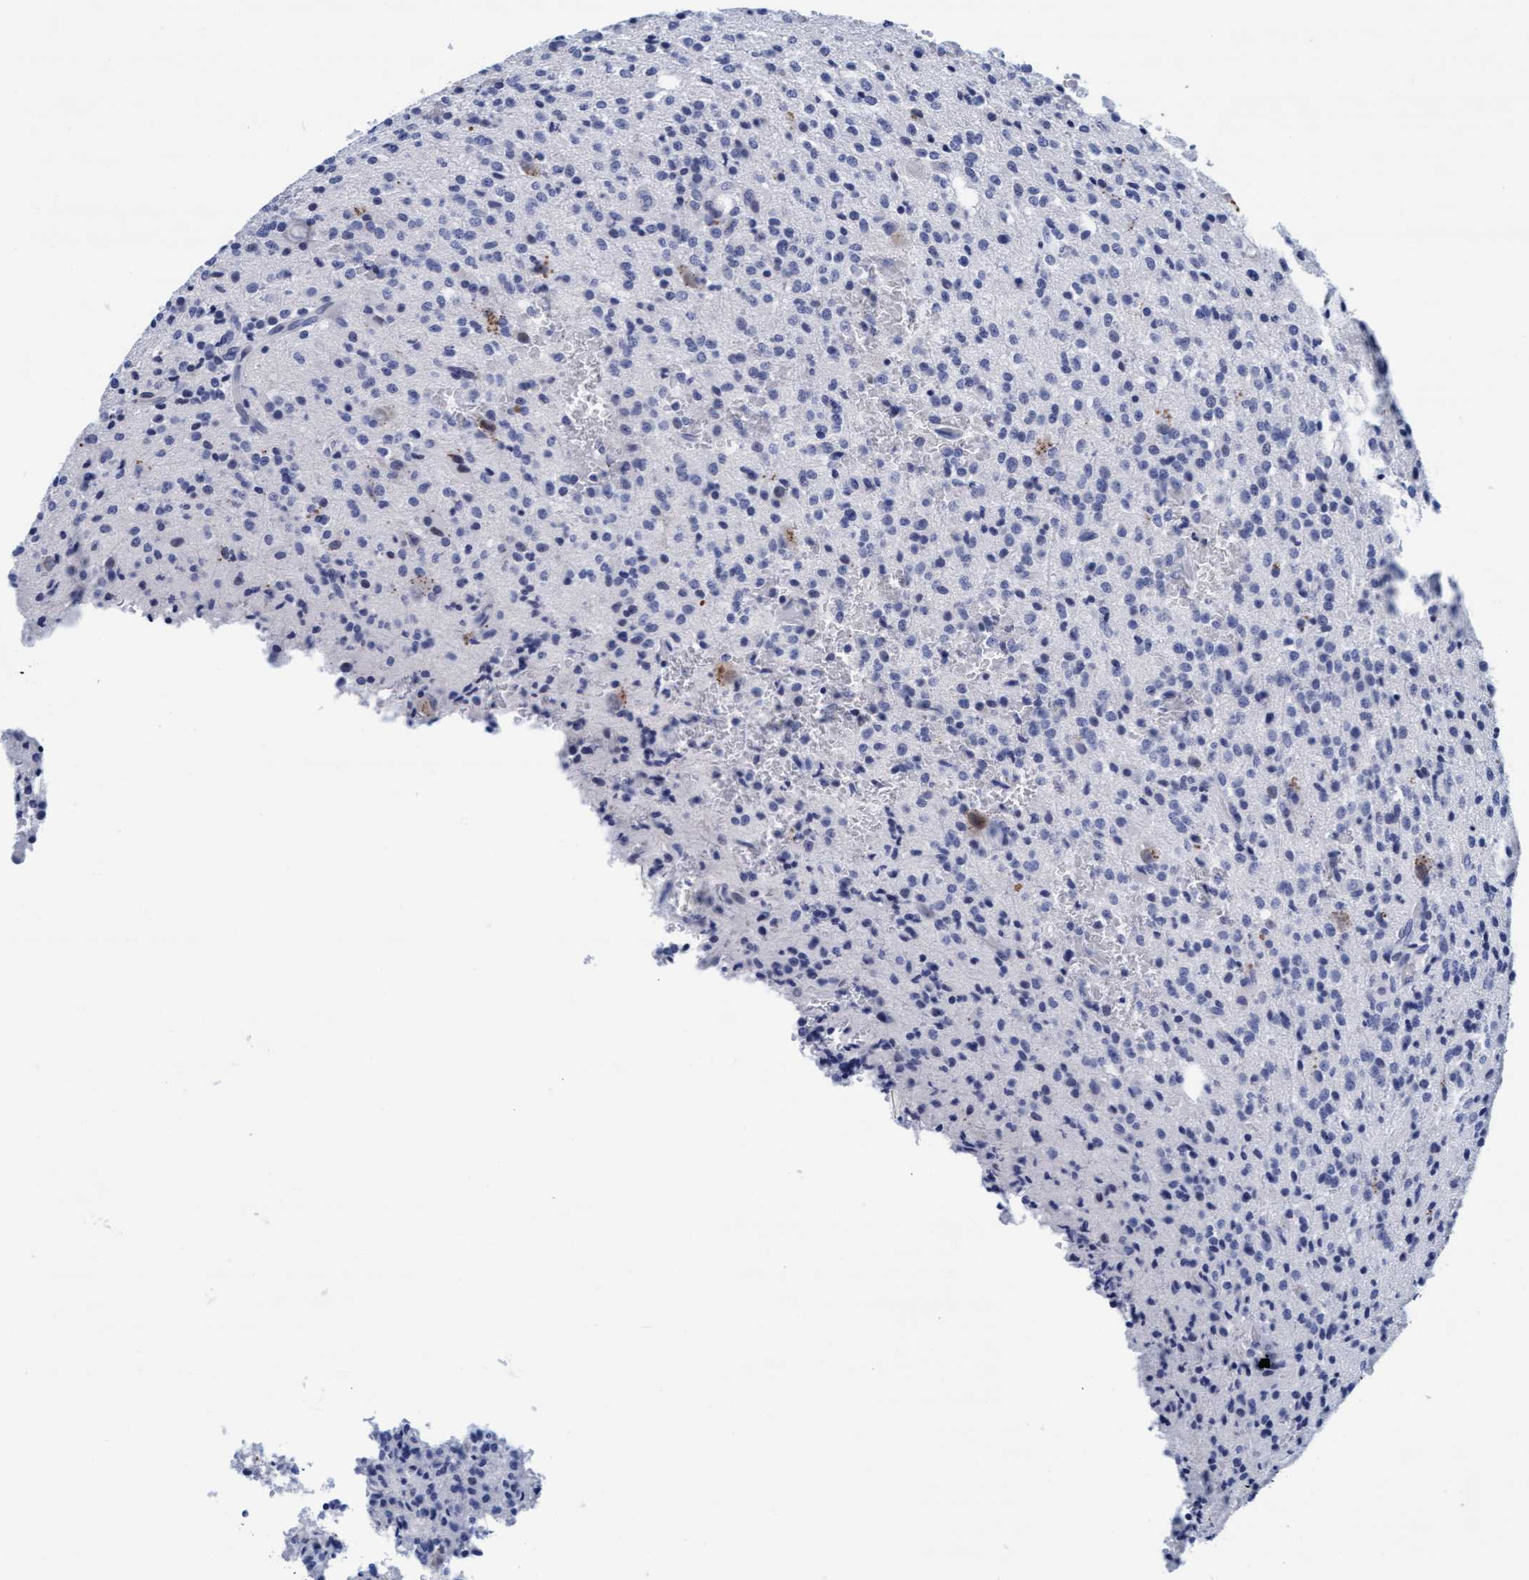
{"staining": {"intensity": "negative", "quantity": "none", "location": "none"}, "tissue": "glioma", "cell_type": "Tumor cells", "image_type": "cancer", "snomed": [{"axis": "morphology", "description": "Glioma, malignant, High grade"}, {"axis": "topography", "description": "Brain"}], "caption": "DAB (3,3'-diaminobenzidine) immunohistochemical staining of human malignant glioma (high-grade) demonstrates no significant positivity in tumor cells.", "gene": "ARSG", "patient": {"sex": "male", "age": 34}}